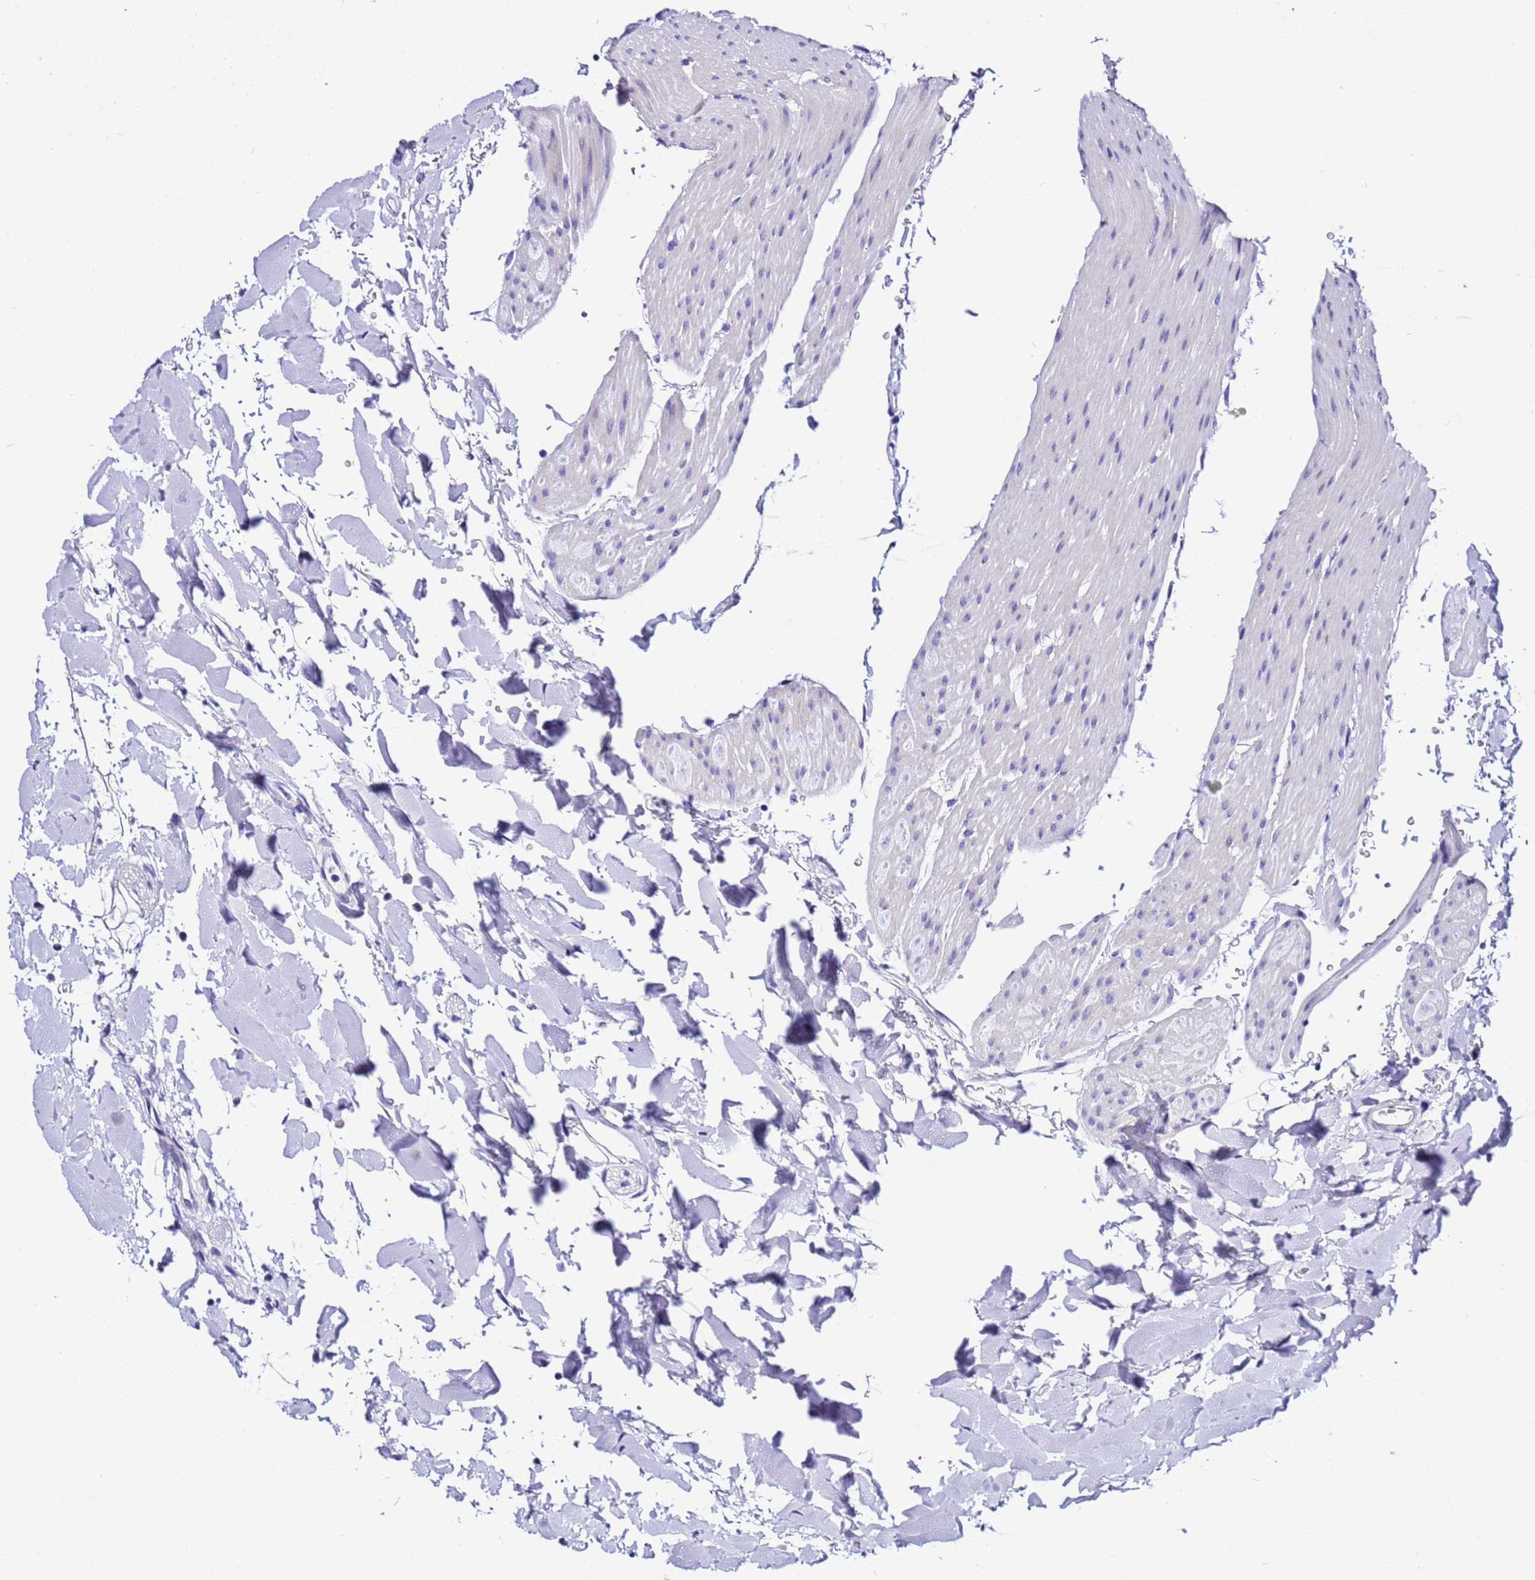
{"staining": {"intensity": "negative", "quantity": "none", "location": "none"}, "tissue": "colon", "cell_type": "Endothelial cells", "image_type": "normal", "snomed": [{"axis": "morphology", "description": "Normal tissue, NOS"}, {"axis": "topography", "description": "Colon"}], "caption": "This micrograph is of benign colon stained with immunohistochemistry to label a protein in brown with the nuclei are counter-stained blue. There is no expression in endothelial cells. (DAB immunohistochemistry, high magnification).", "gene": "ZNF417", "patient": {"sex": "male", "age": 75}}